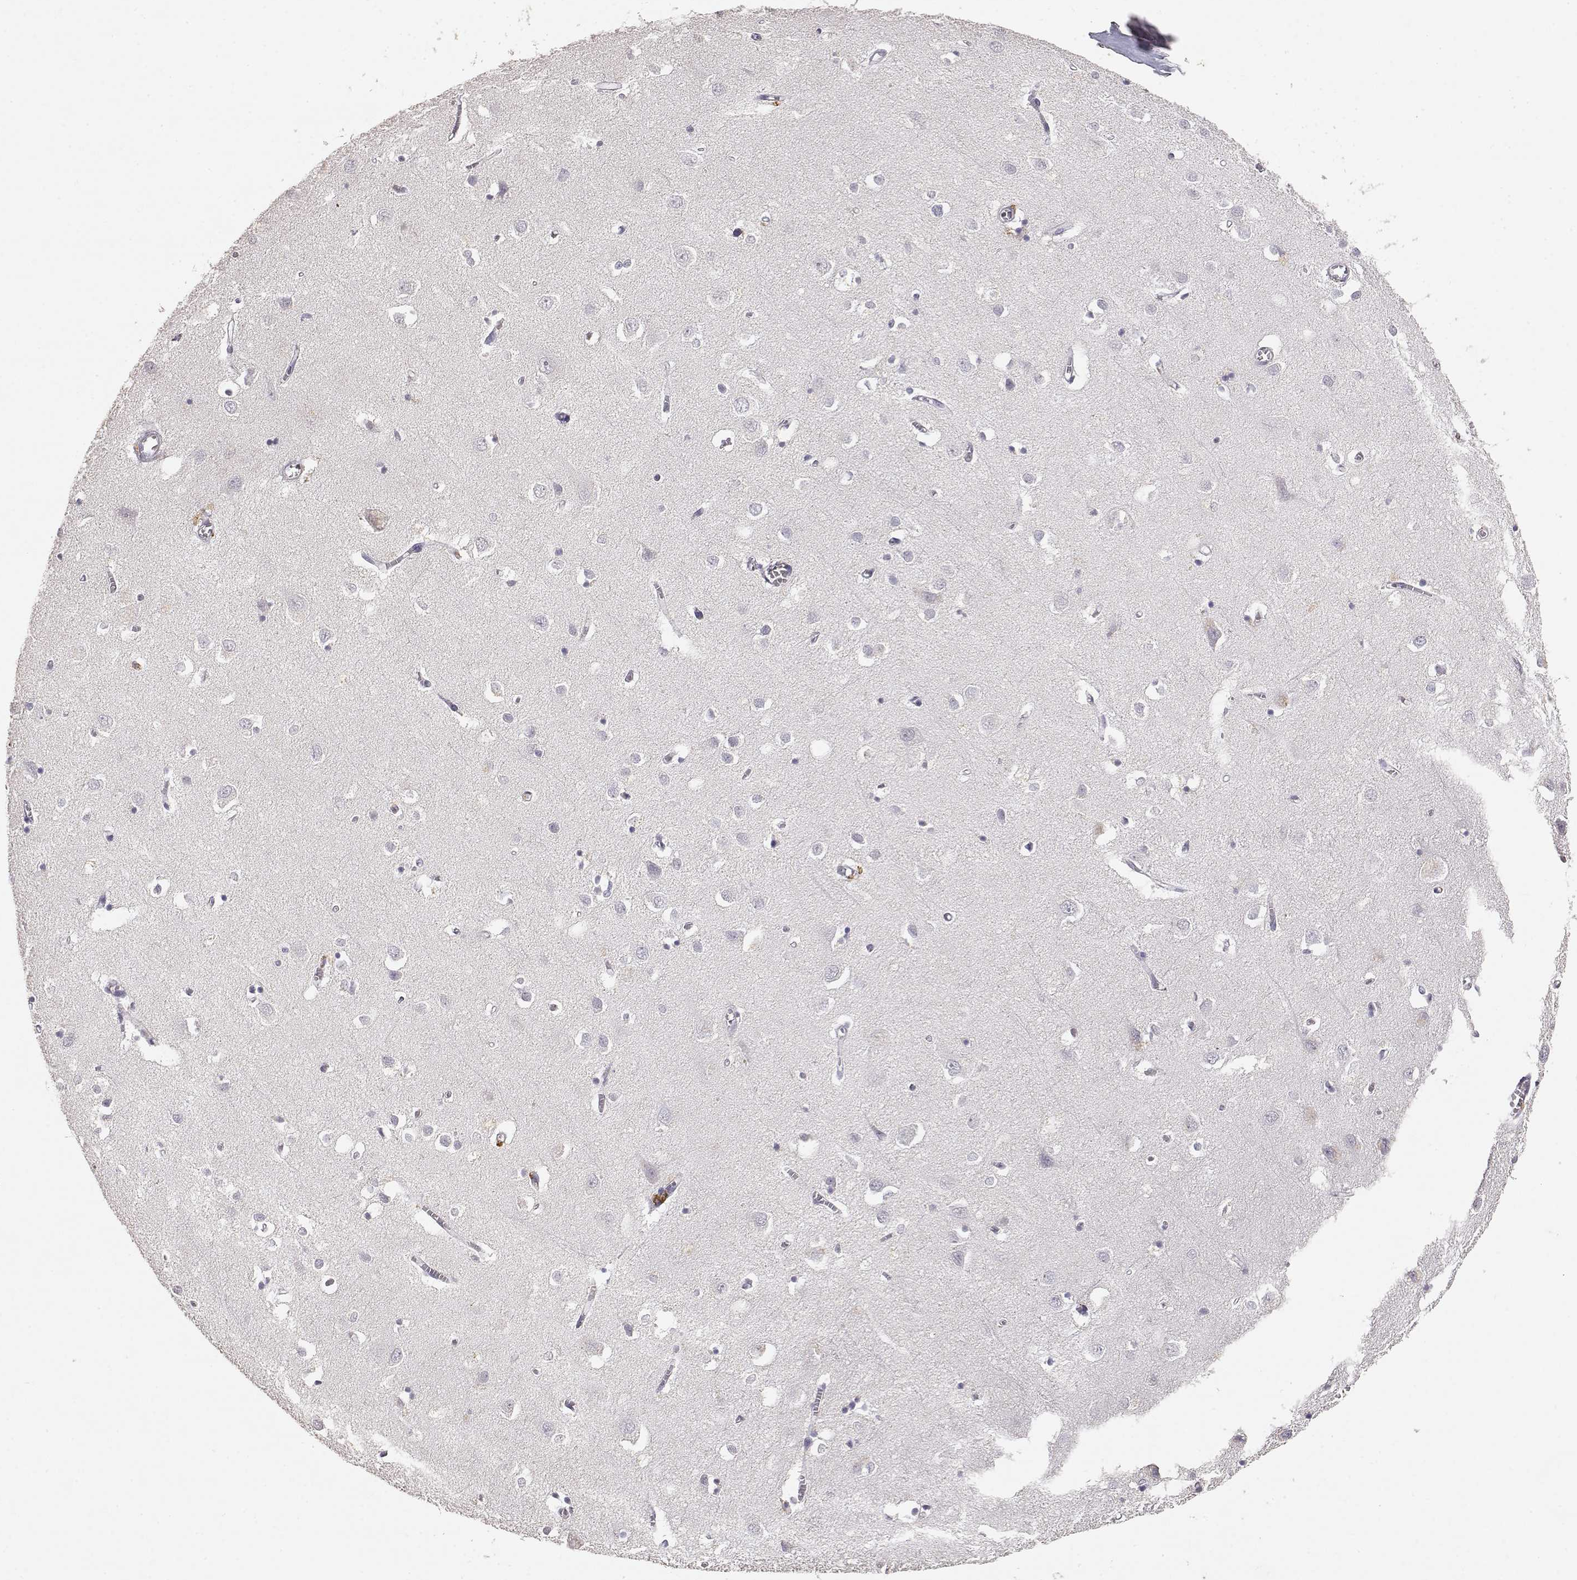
{"staining": {"intensity": "negative", "quantity": "none", "location": "none"}, "tissue": "cerebral cortex", "cell_type": "Endothelial cells", "image_type": "normal", "snomed": [{"axis": "morphology", "description": "Normal tissue, NOS"}, {"axis": "topography", "description": "Cerebral cortex"}], "caption": "This is a image of immunohistochemistry staining of unremarkable cerebral cortex, which shows no positivity in endothelial cells.", "gene": "TNFRSF10C", "patient": {"sex": "male", "age": 70}}